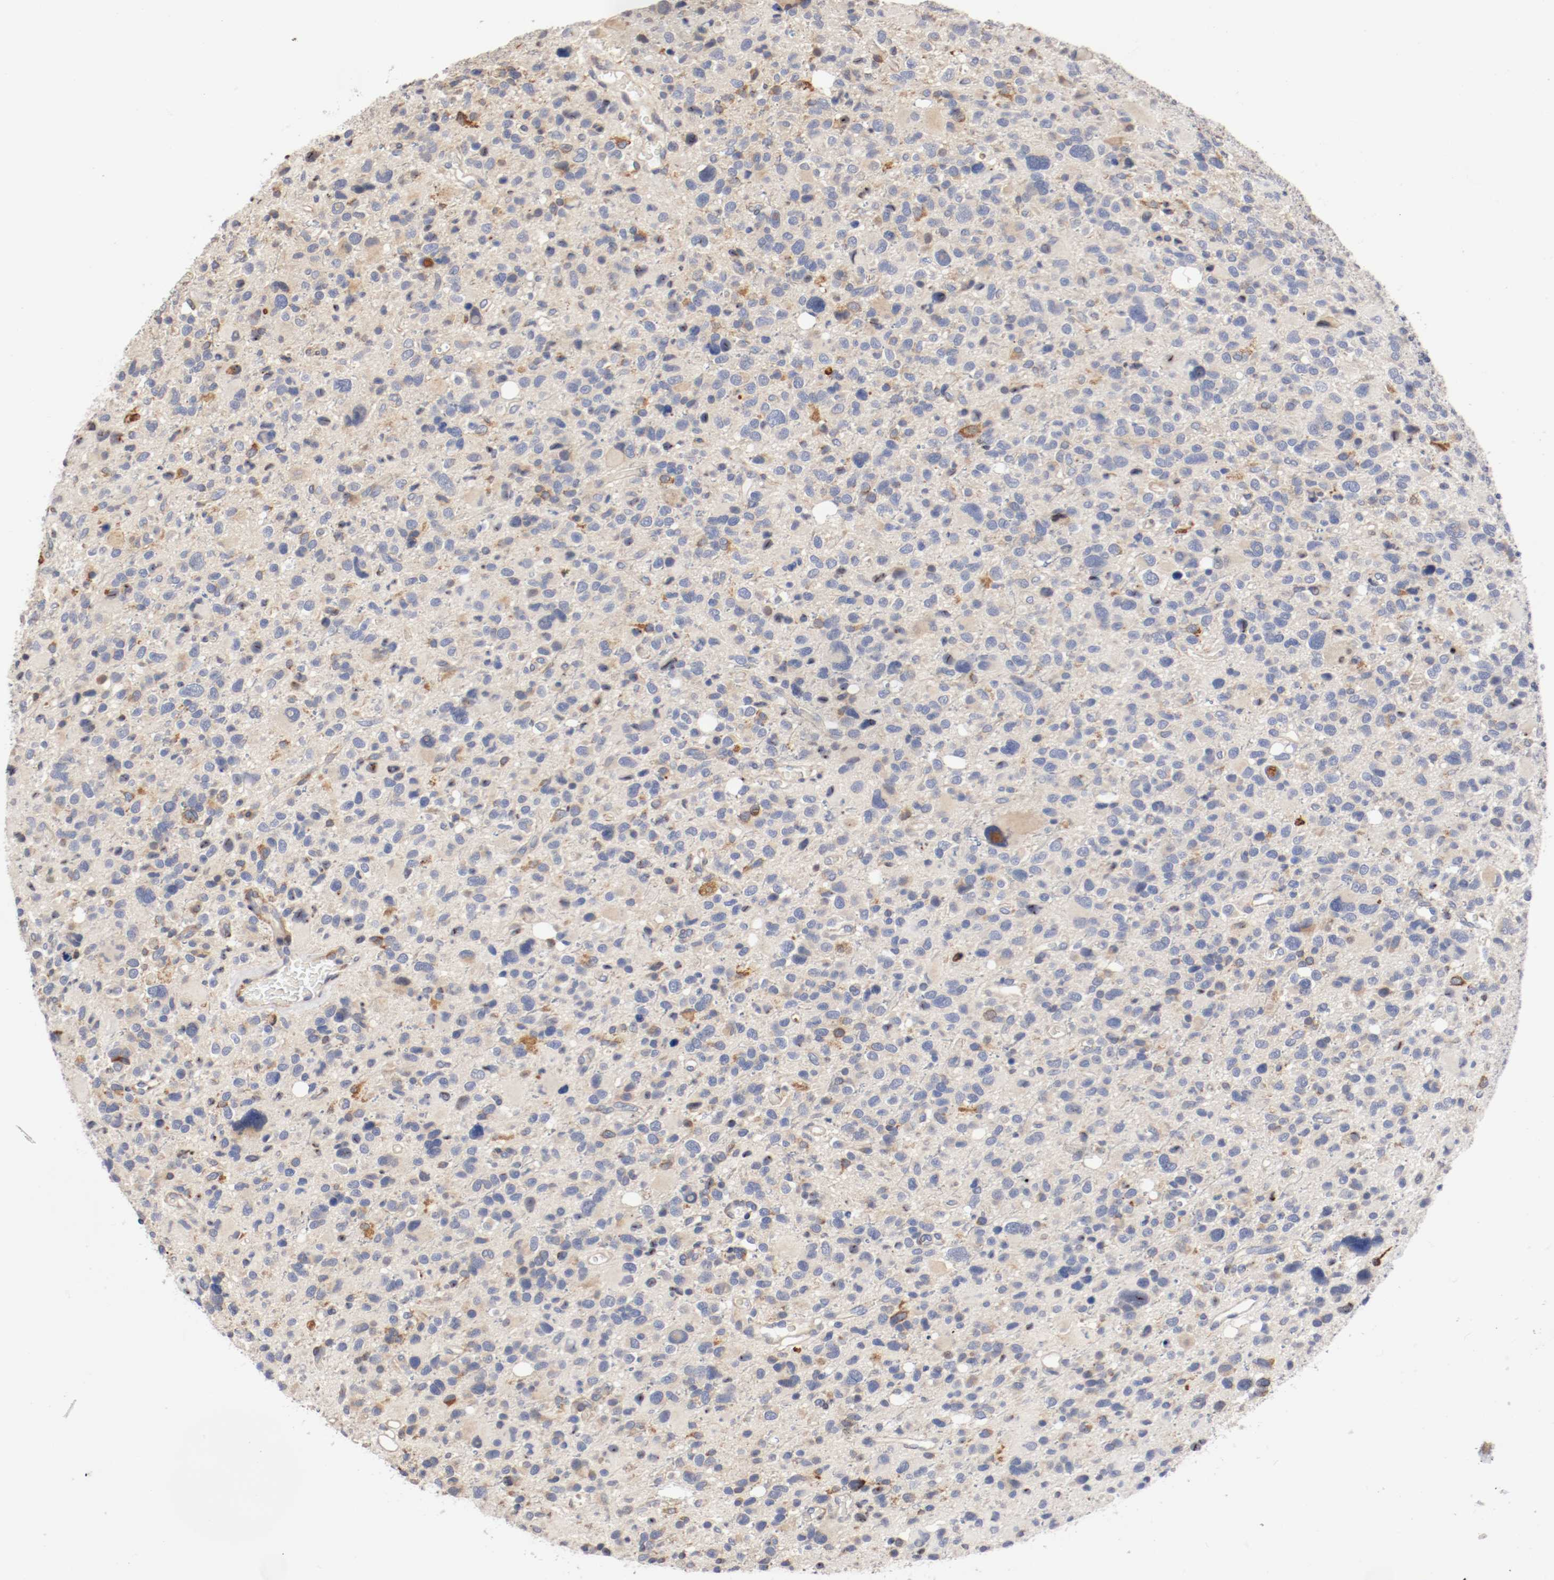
{"staining": {"intensity": "weak", "quantity": ">75%", "location": "cytoplasmic/membranous"}, "tissue": "glioma", "cell_type": "Tumor cells", "image_type": "cancer", "snomed": [{"axis": "morphology", "description": "Glioma, malignant, High grade"}, {"axis": "topography", "description": "Brain"}], "caption": "This photomicrograph reveals malignant high-grade glioma stained with immunohistochemistry to label a protein in brown. The cytoplasmic/membranous of tumor cells show weak positivity for the protein. Nuclei are counter-stained blue.", "gene": "TNFSF13", "patient": {"sex": "male", "age": 48}}